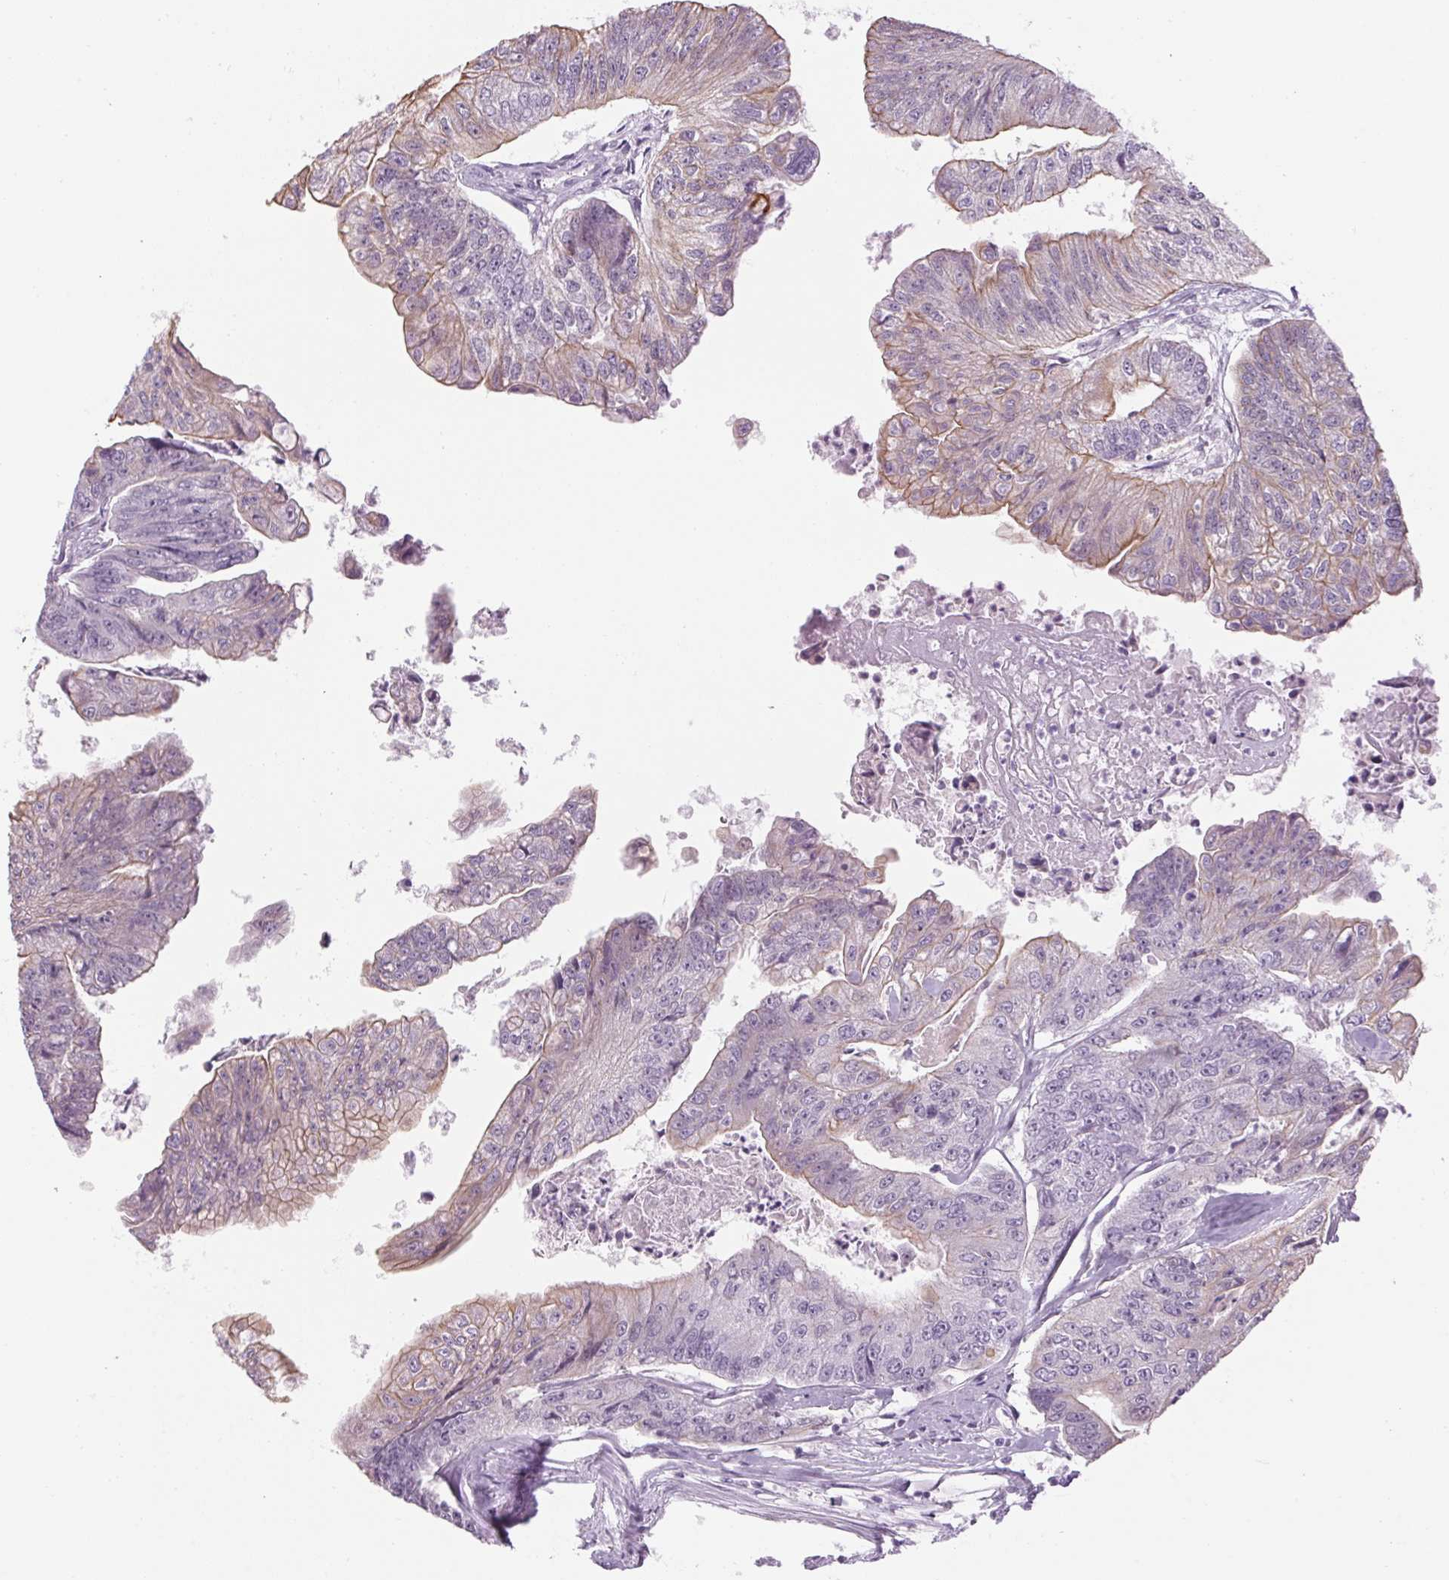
{"staining": {"intensity": "weak", "quantity": "25%-75%", "location": "cytoplasmic/membranous"}, "tissue": "colorectal cancer", "cell_type": "Tumor cells", "image_type": "cancer", "snomed": [{"axis": "morphology", "description": "Adenocarcinoma, NOS"}, {"axis": "topography", "description": "Colon"}], "caption": "Human colorectal cancer (adenocarcinoma) stained with a protein marker reveals weak staining in tumor cells.", "gene": "RPTN", "patient": {"sex": "female", "age": 67}}